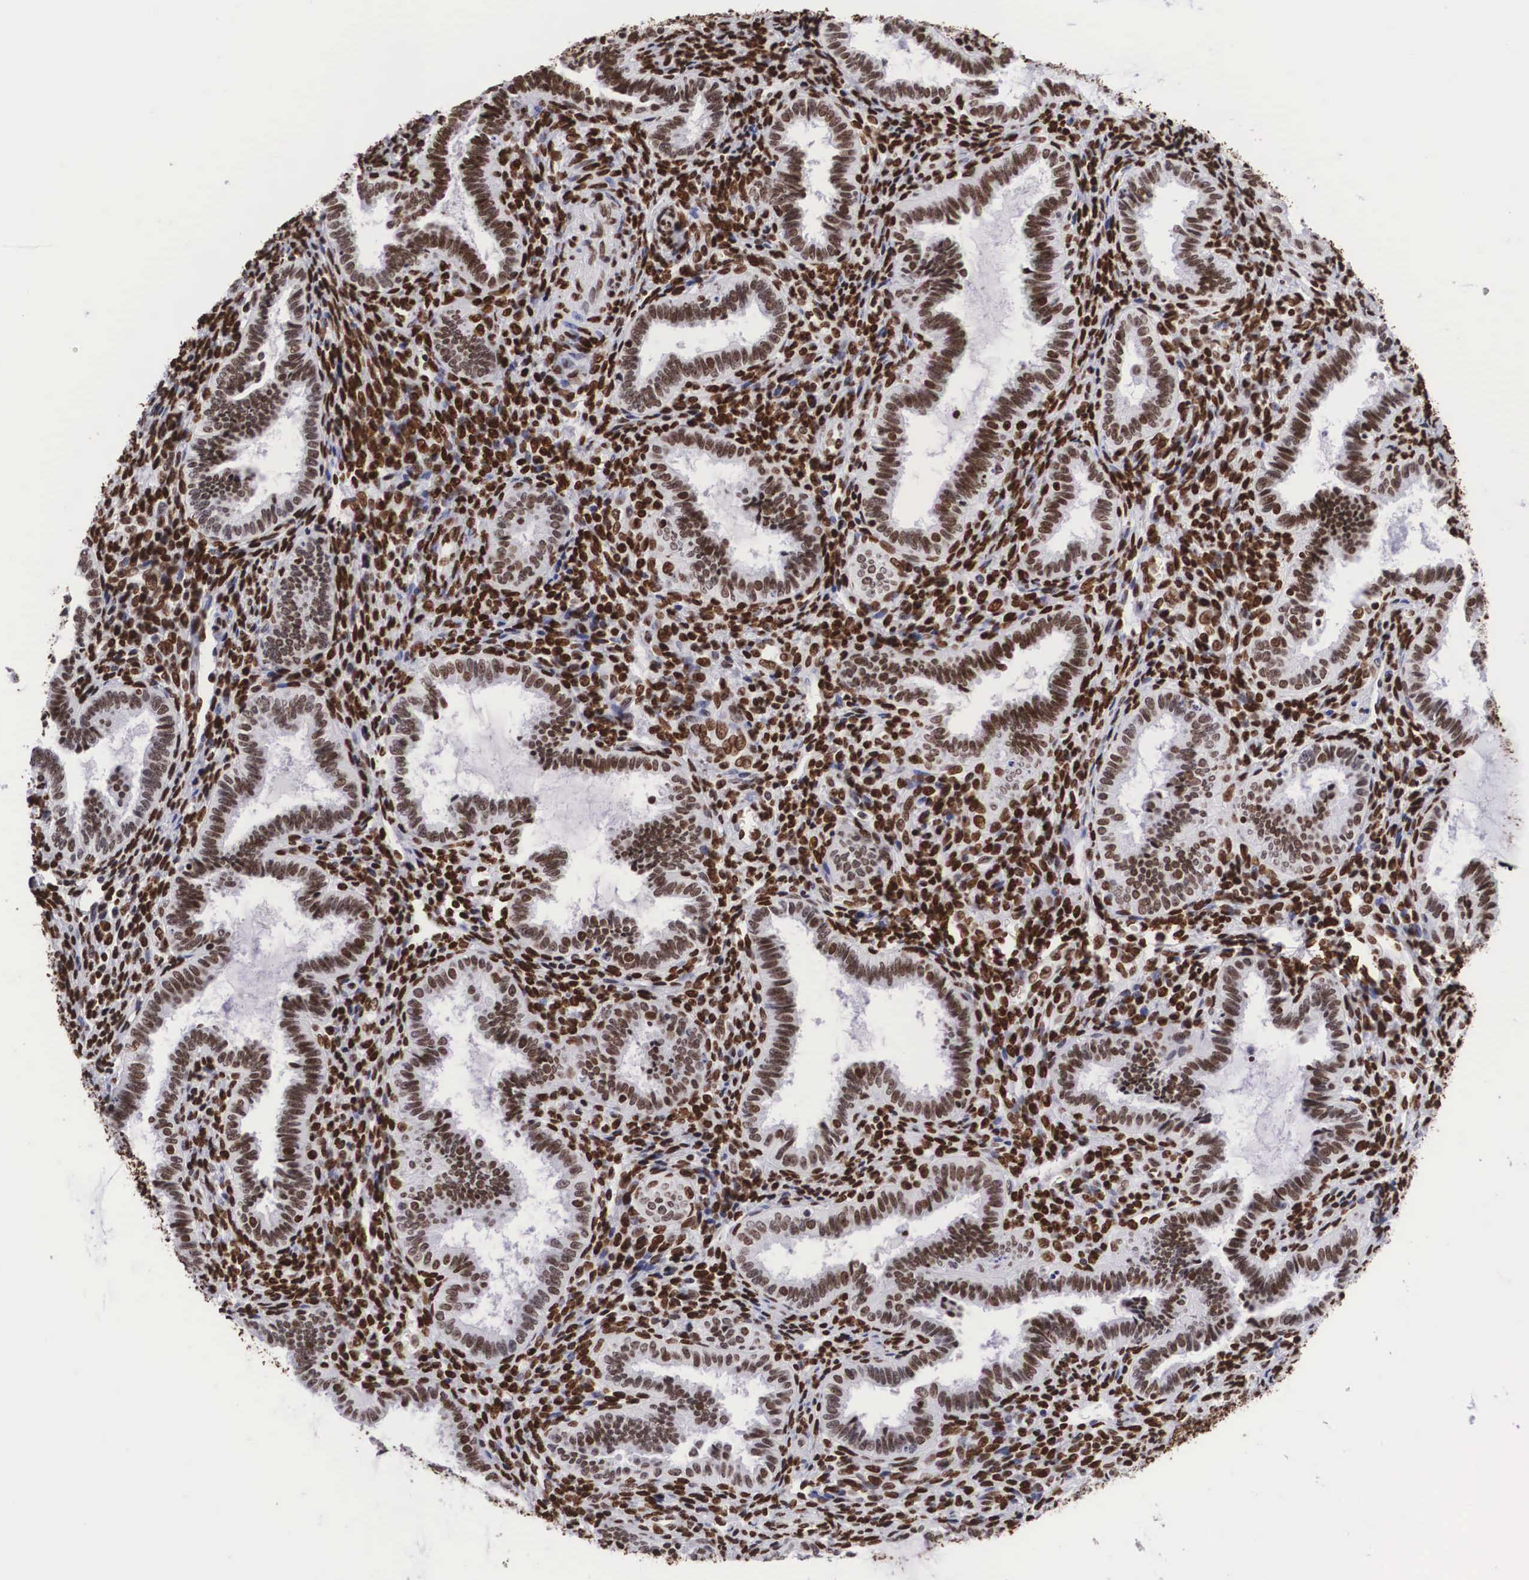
{"staining": {"intensity": "strong", "quantity": ">75%", "location": "nuclear"}, "tissue": "endometrium", "cell_type": "Cells in endometrial stroma", "image_type": "normal", "snomed": [{"axis": "morphology", "description": "Normal tissue, NOS"}, {"axis": "topography", "description": "Endometrium"}], "caption": "Brown immunohistochemical staining in unremarkable human endometrium demonstrates strong nuclear expression in about >75% of cells in endometrial stroma. (DAB IHC with brightfield microscopy, high magnification).", "gene": "MECP2", "patient": {"sex": "female", "age": 36}}